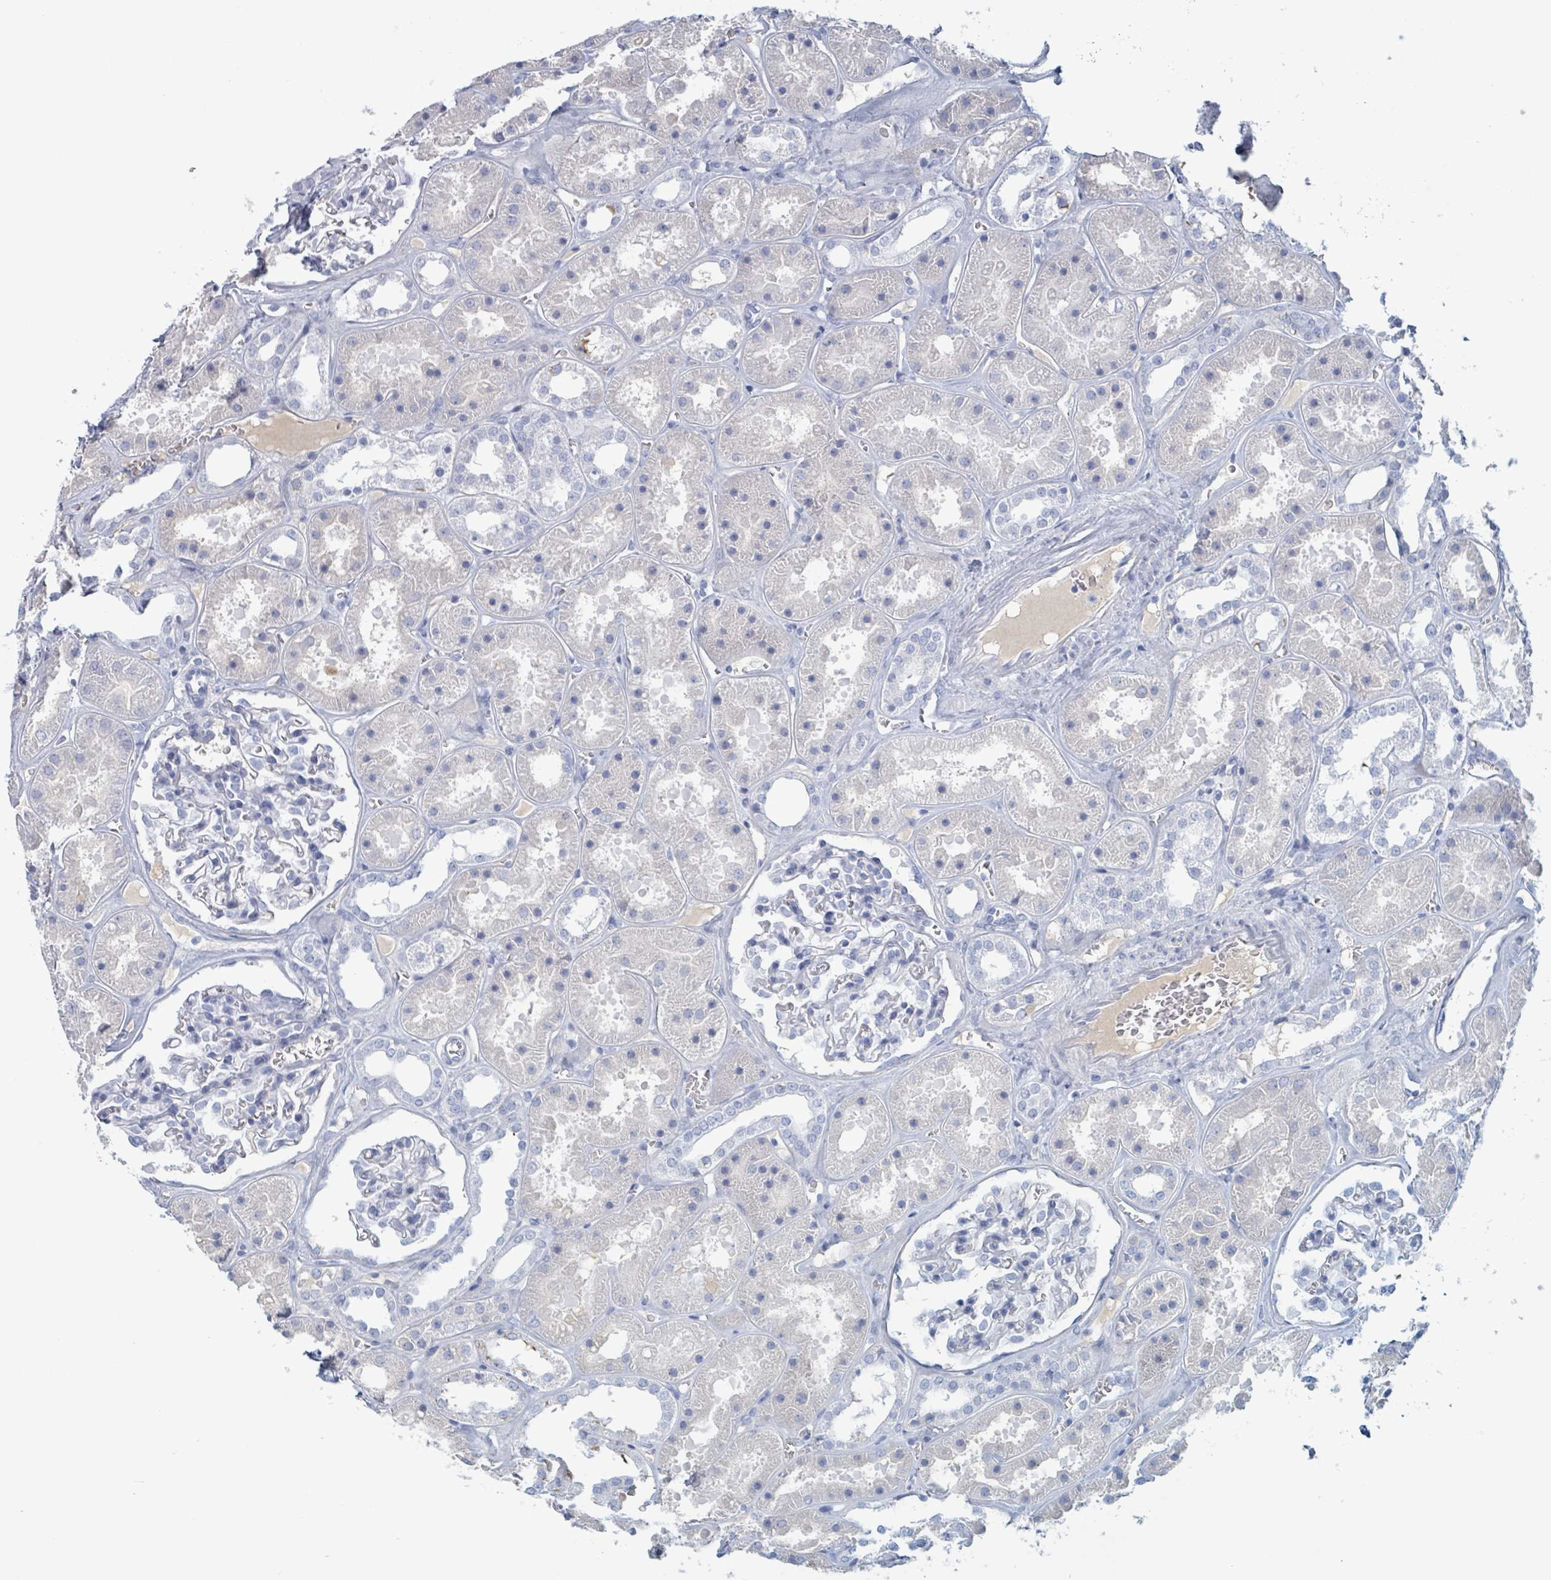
{"staining": {"intensity": "negative", "quantity": "none", "location": "none"}, "tissue": "kidney", "cell_type": "Cells in glomeruli", "image_type": "normal", "snomed": [{"axis": "morphology", "description": "Normal tissue, NOS"}, {"axis": "topography", "description": "Kidney"}], "caption": "IHC of normal human kidney shows no positivity in cells in glomeruli.", "gene": "KLK4", "patient": {"sex": "female", "age": 41}}